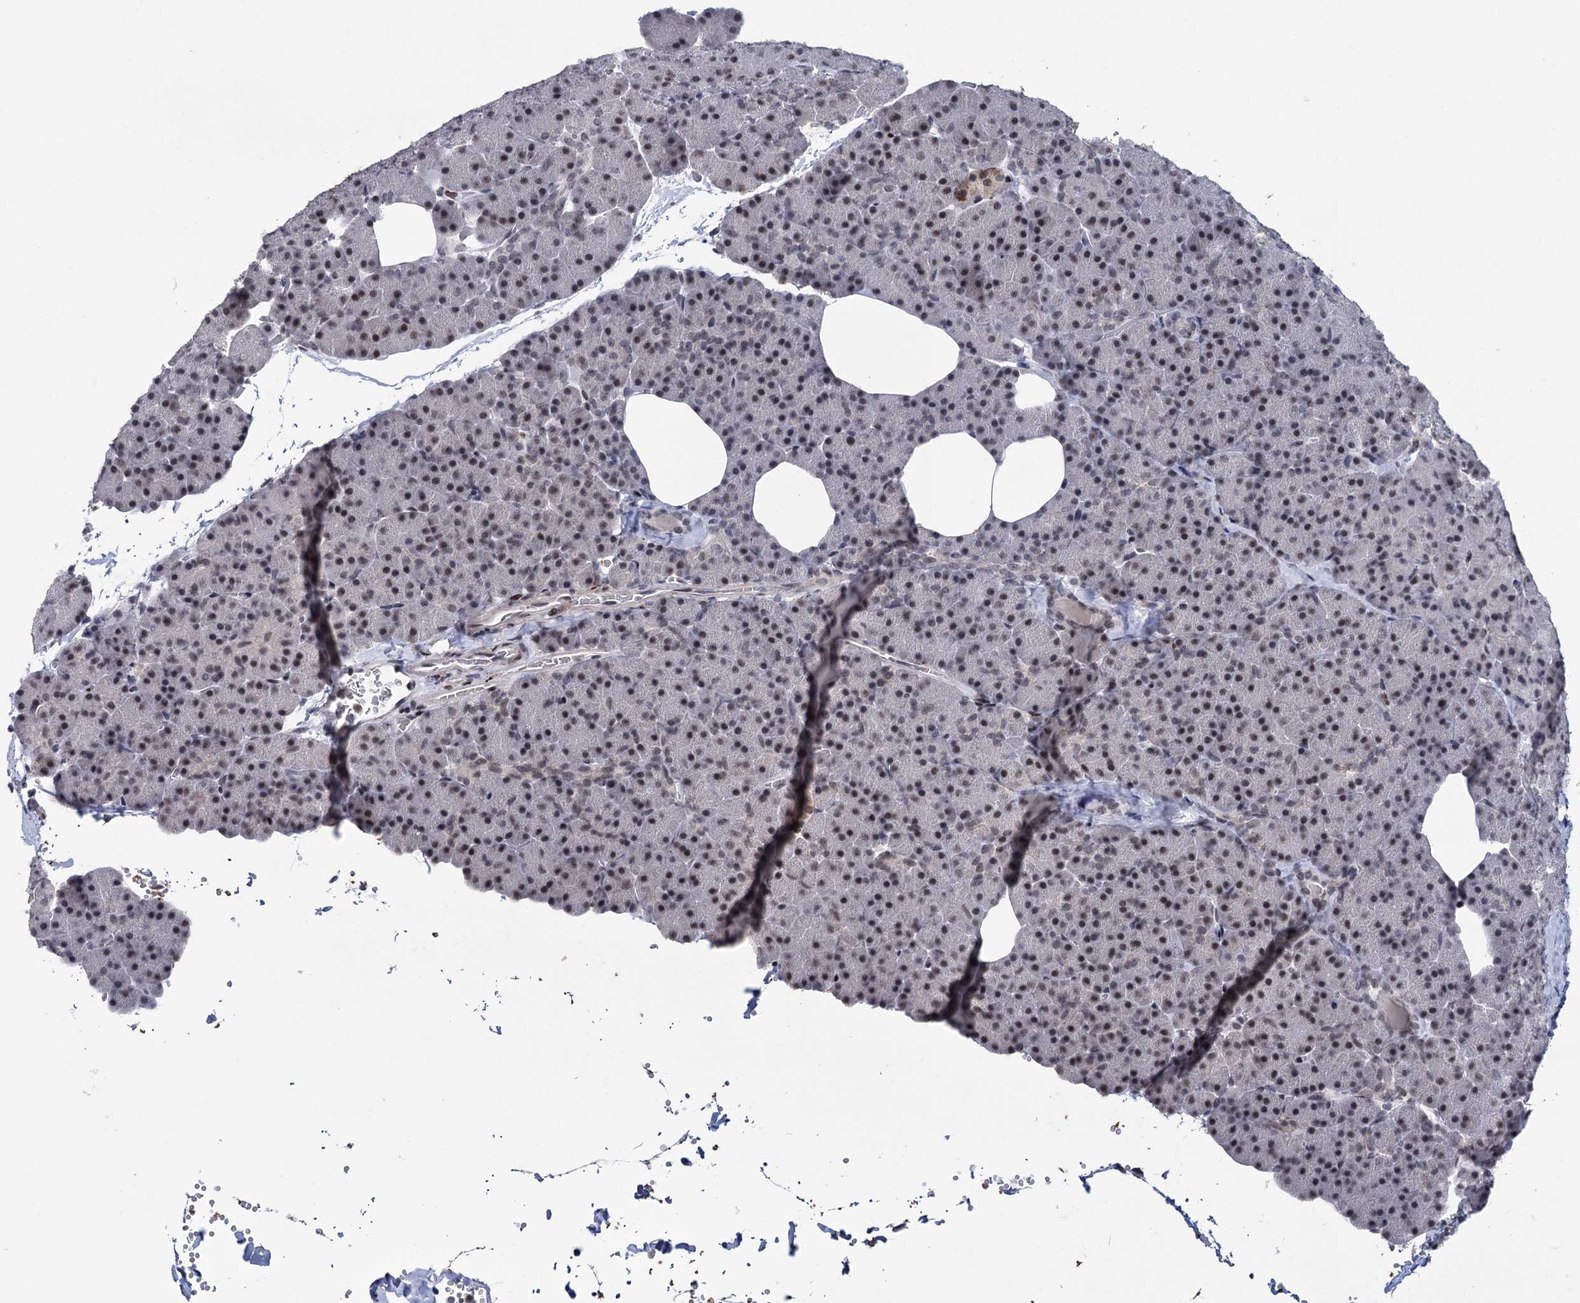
{"staining": {"intensity": "moderate", "quantity": "25%-75%", "location": "nuclear"}, "tissue": "pancreas", "cell_type": "Exocrine glandular cells", "image_type": "normal", "snomed": [{"axis": "morphology", "description": "Normal tissue, NOS"}, {"axis": "morphology", "description": "Carcinoid, malignant, NOS"}, {"axis": "topography", "description": "Pancreas"}], "caption": "Immunohistochemistry of unremarkable pancreas shows medium levels of moderate nuclear expression in approximately 25%-75% of exocrine glandular cells.", "gene": "ZCCHC10", "patient": {"sex": "female", "age": 35}}